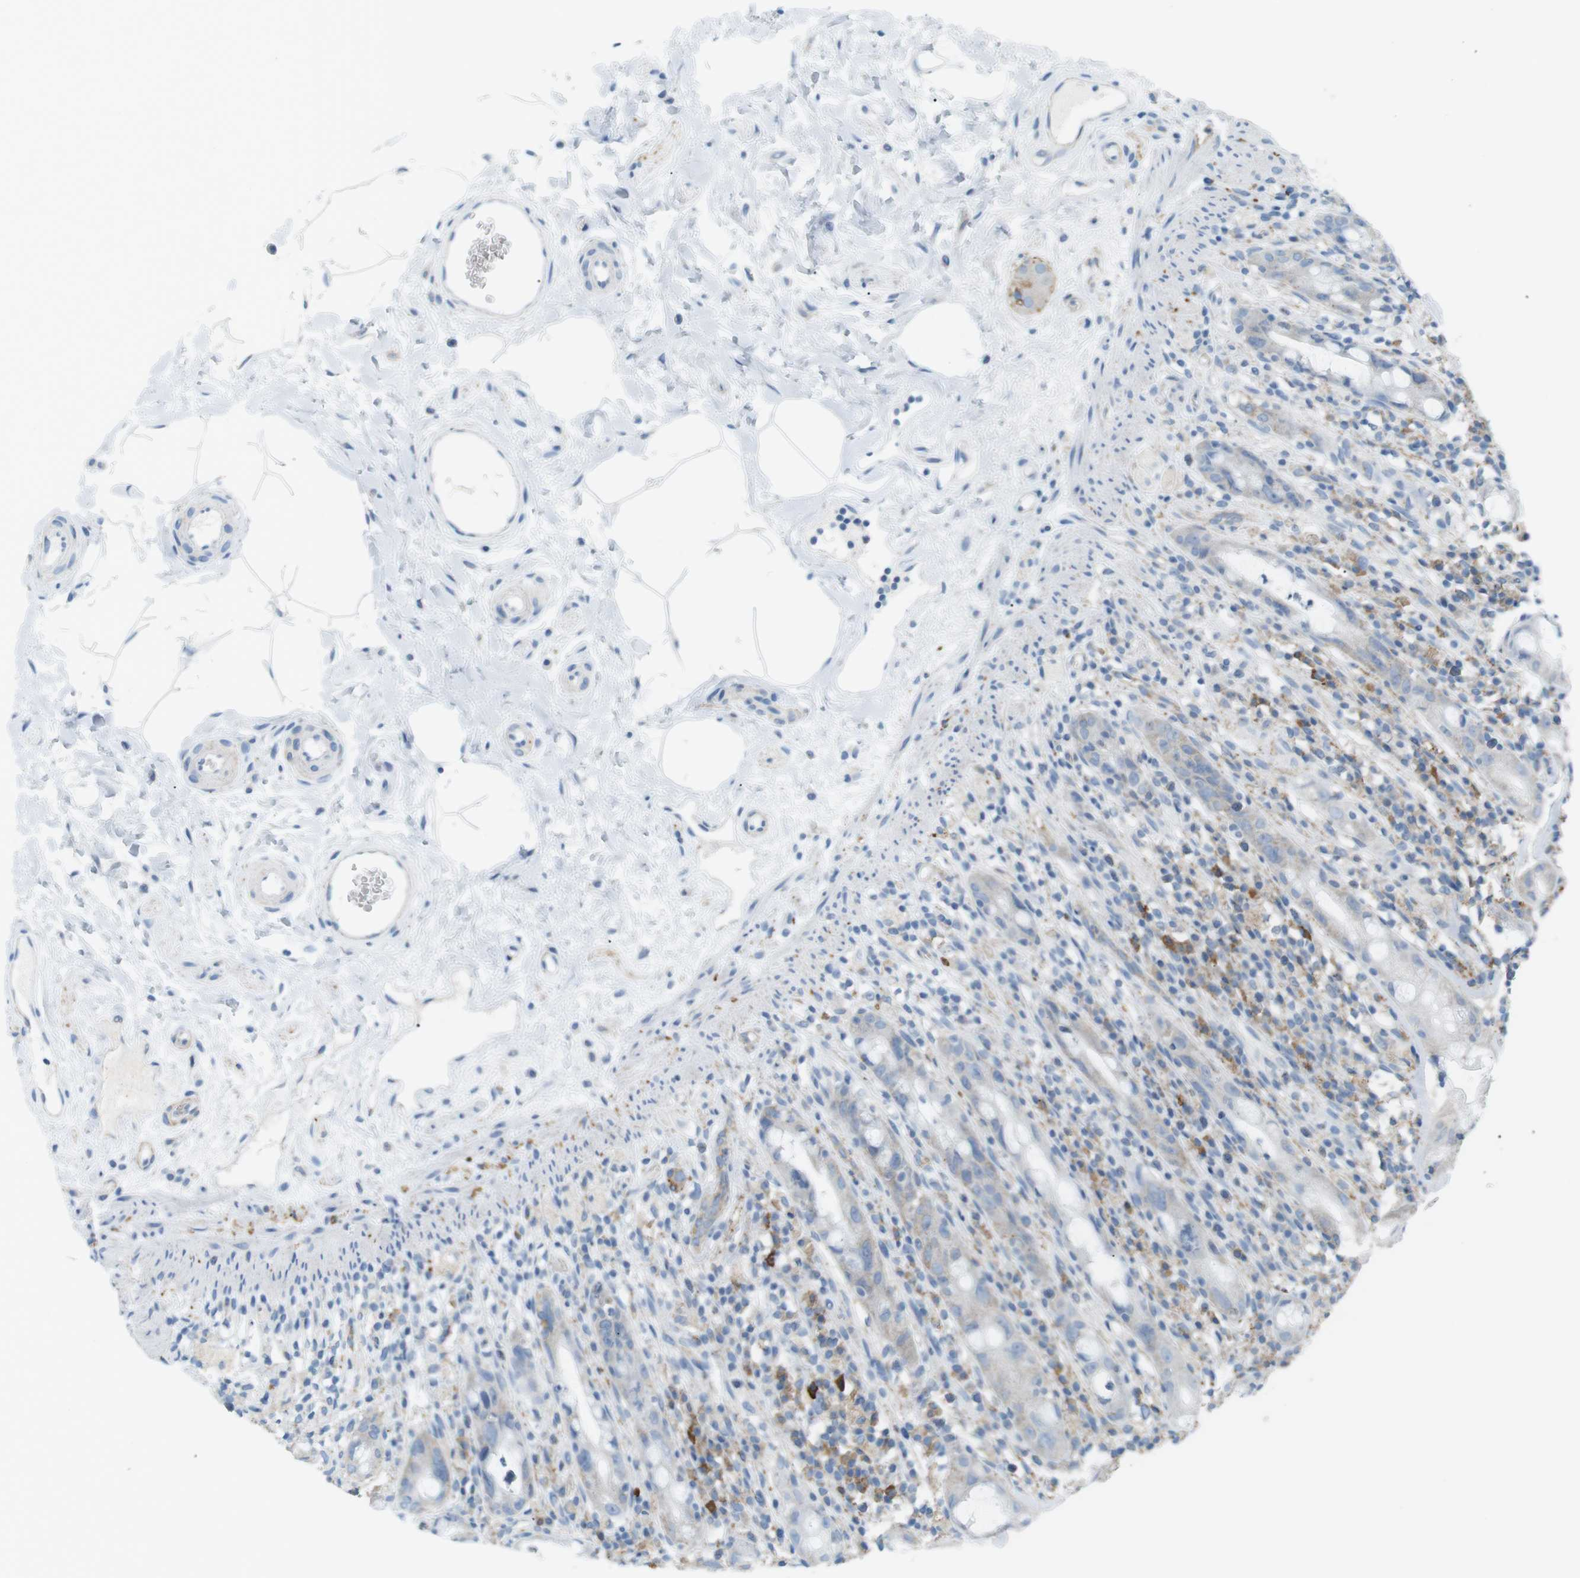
{"staining": {"intensity": "moderate", "quantity": "<25%", "location": "cytoplasmic/membranous"}, "tissue": "rectum", "cell_type": "Glandular cells", "image_type": "normal", "snomed": [{"axis": "morphology", "description": "Normal tissue, NOS"}, {"axis": "topography", "description": "Rectum"}], "caption": "A low amount of moderate cytoplasmic/membranous staining is present in approximately <25% of glandular cells in unremarkable rectum.", "gene": "VAMP1", "patient": {"sex": "male", "age": 44}}